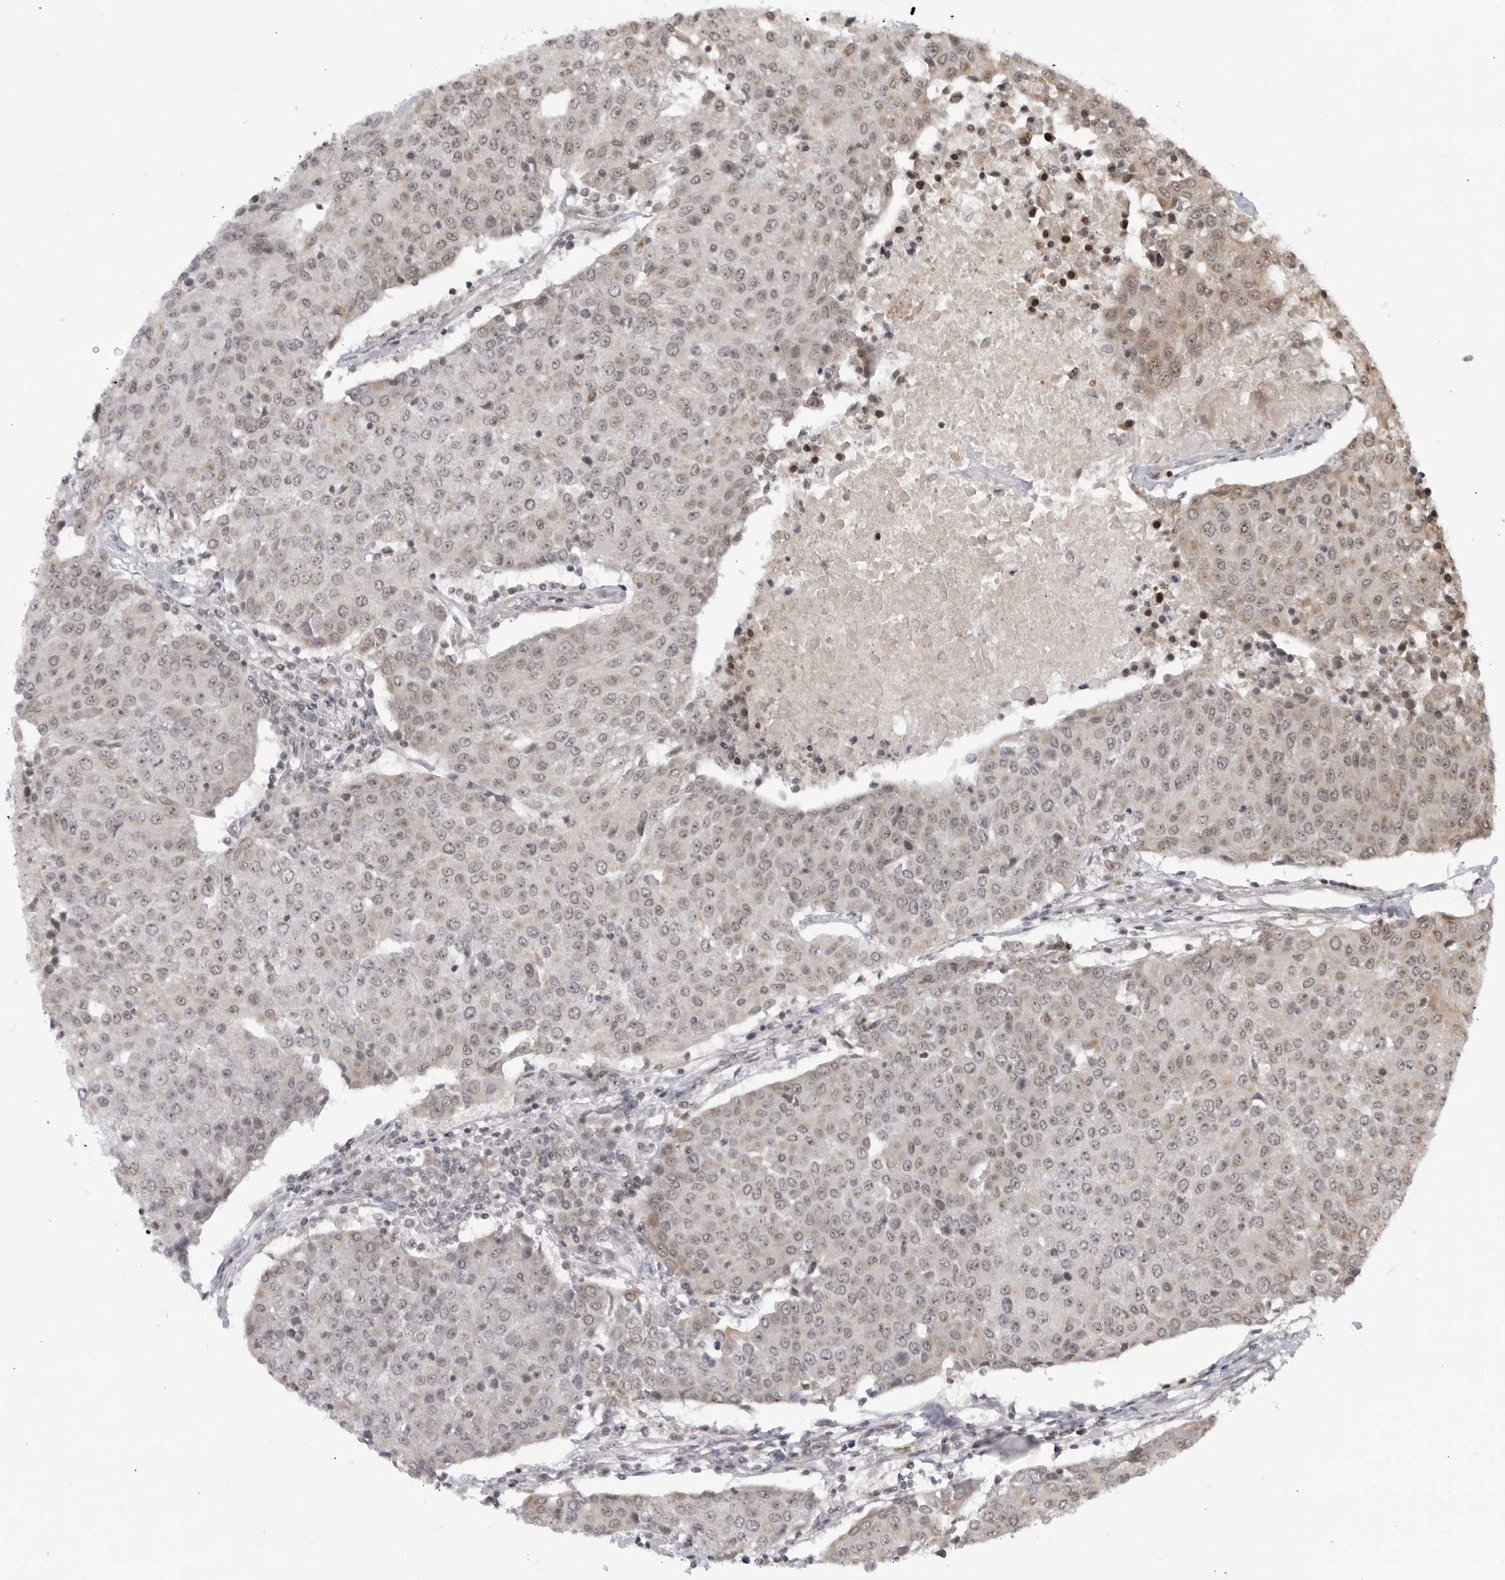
{"staining": {"intensity": "weak", "quantity": "25%-75%", "location": "nuclear"}, "tissue": "urothelial cancer", "cell_type": "Tumor cells", "image_type": "cancer", "snomed": [{"axis": "morphology", "description": "Urothelial carcinoma, High grade"}, {"axis": "topography", "description": "Urinary bladder"}], "caption": "IHC histopathology image of neoplastic tissue: urothelial carcinoma (high-grade) stained using immunohistochemistry reveals low levels of weak protein expression localized specifically in the nuclear of tumor cells, appearing as a nuclear brown color.", "gene": "RASGEF1C", "patient": {"sex": "female", "age": 85}}